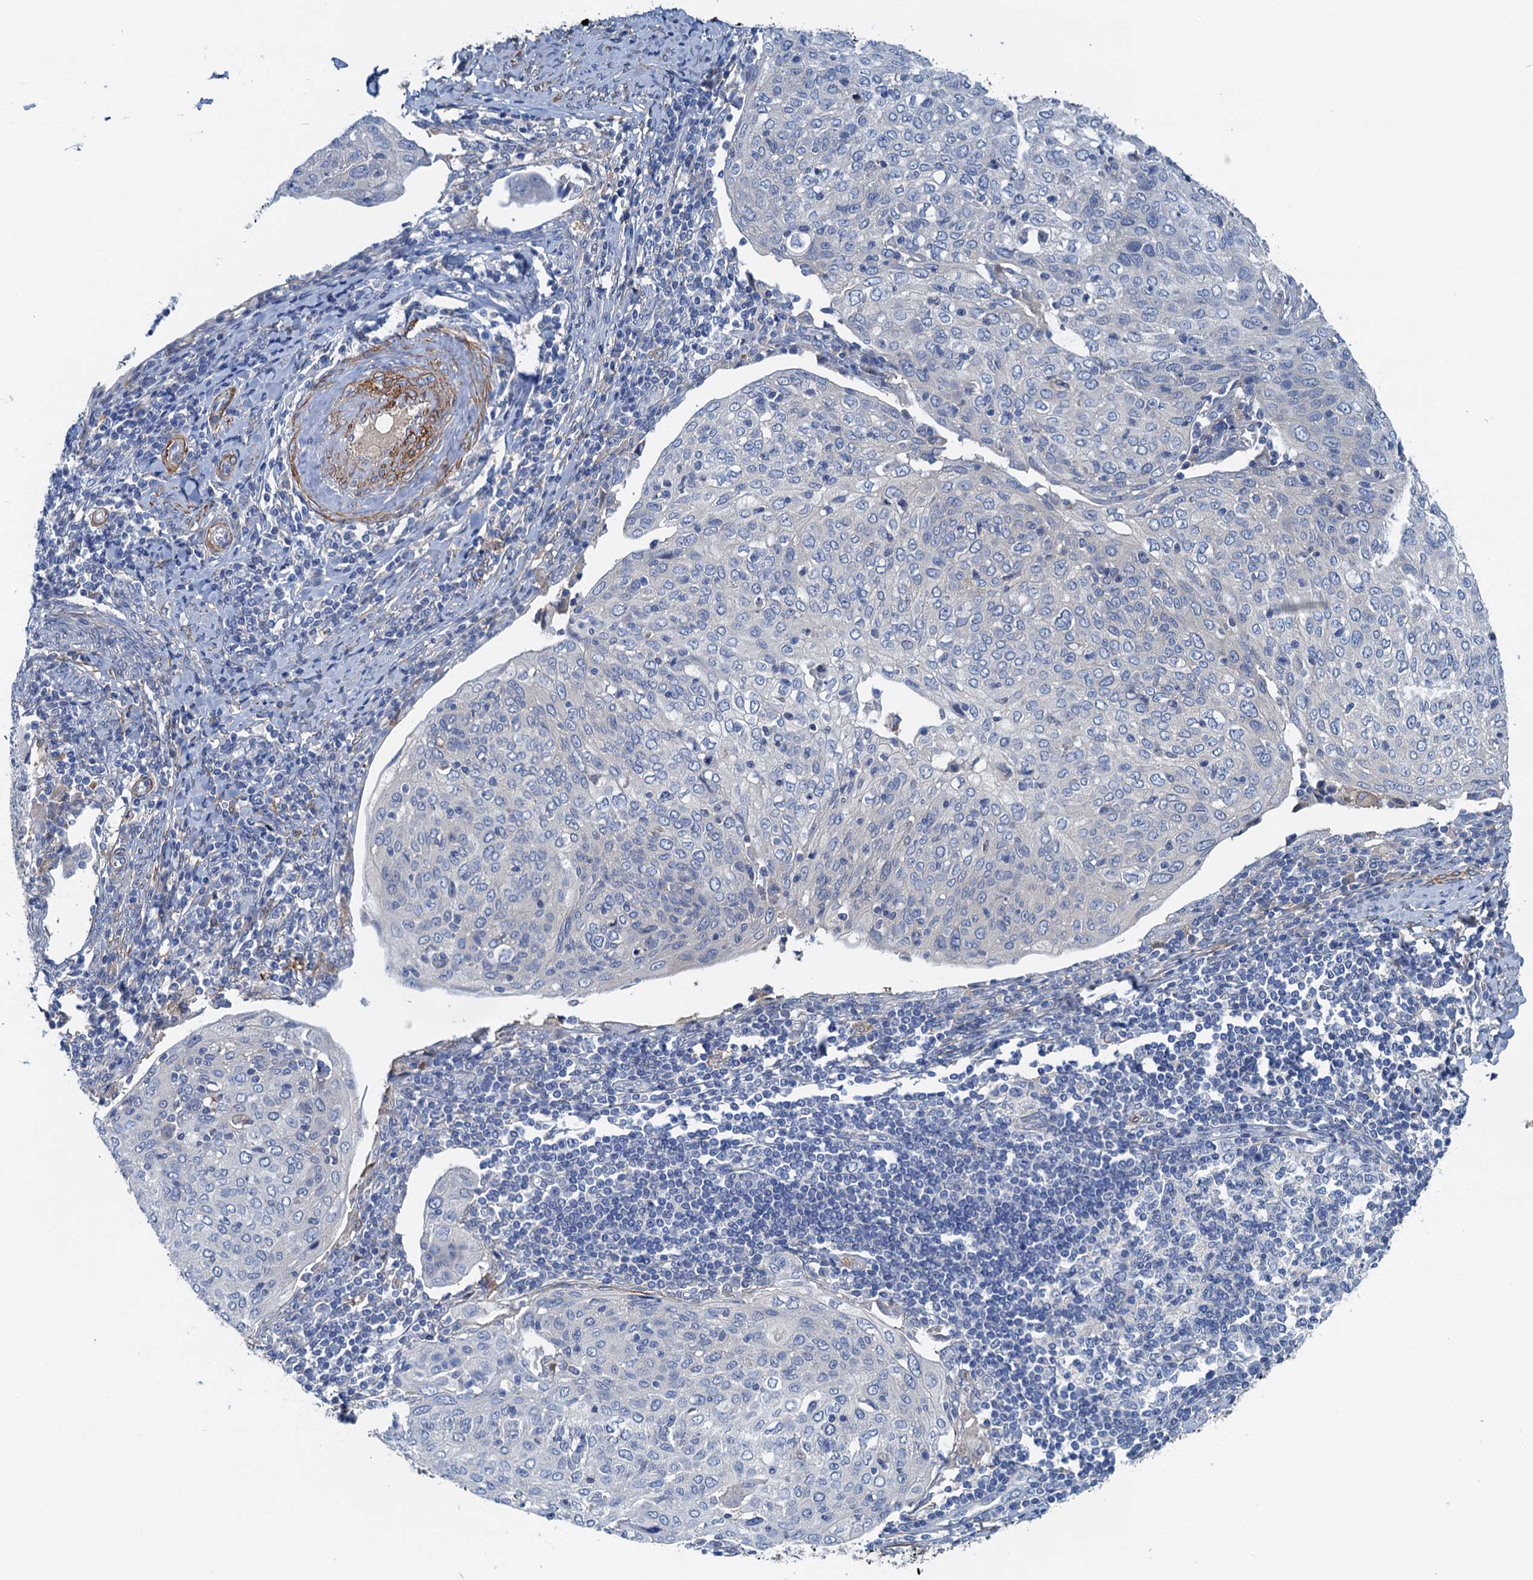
{"staining": {"intensity": "negative", "quantity": "none", "location": "none"}, "tissue": "cervical cancer", "cell_type": "Tumor cells", "image_type": "cancer", "snomed": [{"axis": "morphology", "description": "Squamous cell carcinoma, NOS"}, {"axis": "topography", "description": "Cervix"}], "caption": "There is no significant staining in tumor cells of cervical squamous cell carcinoma.", "gene": "CSTPP1", "patient": {"sex": "female", "age": 67}}